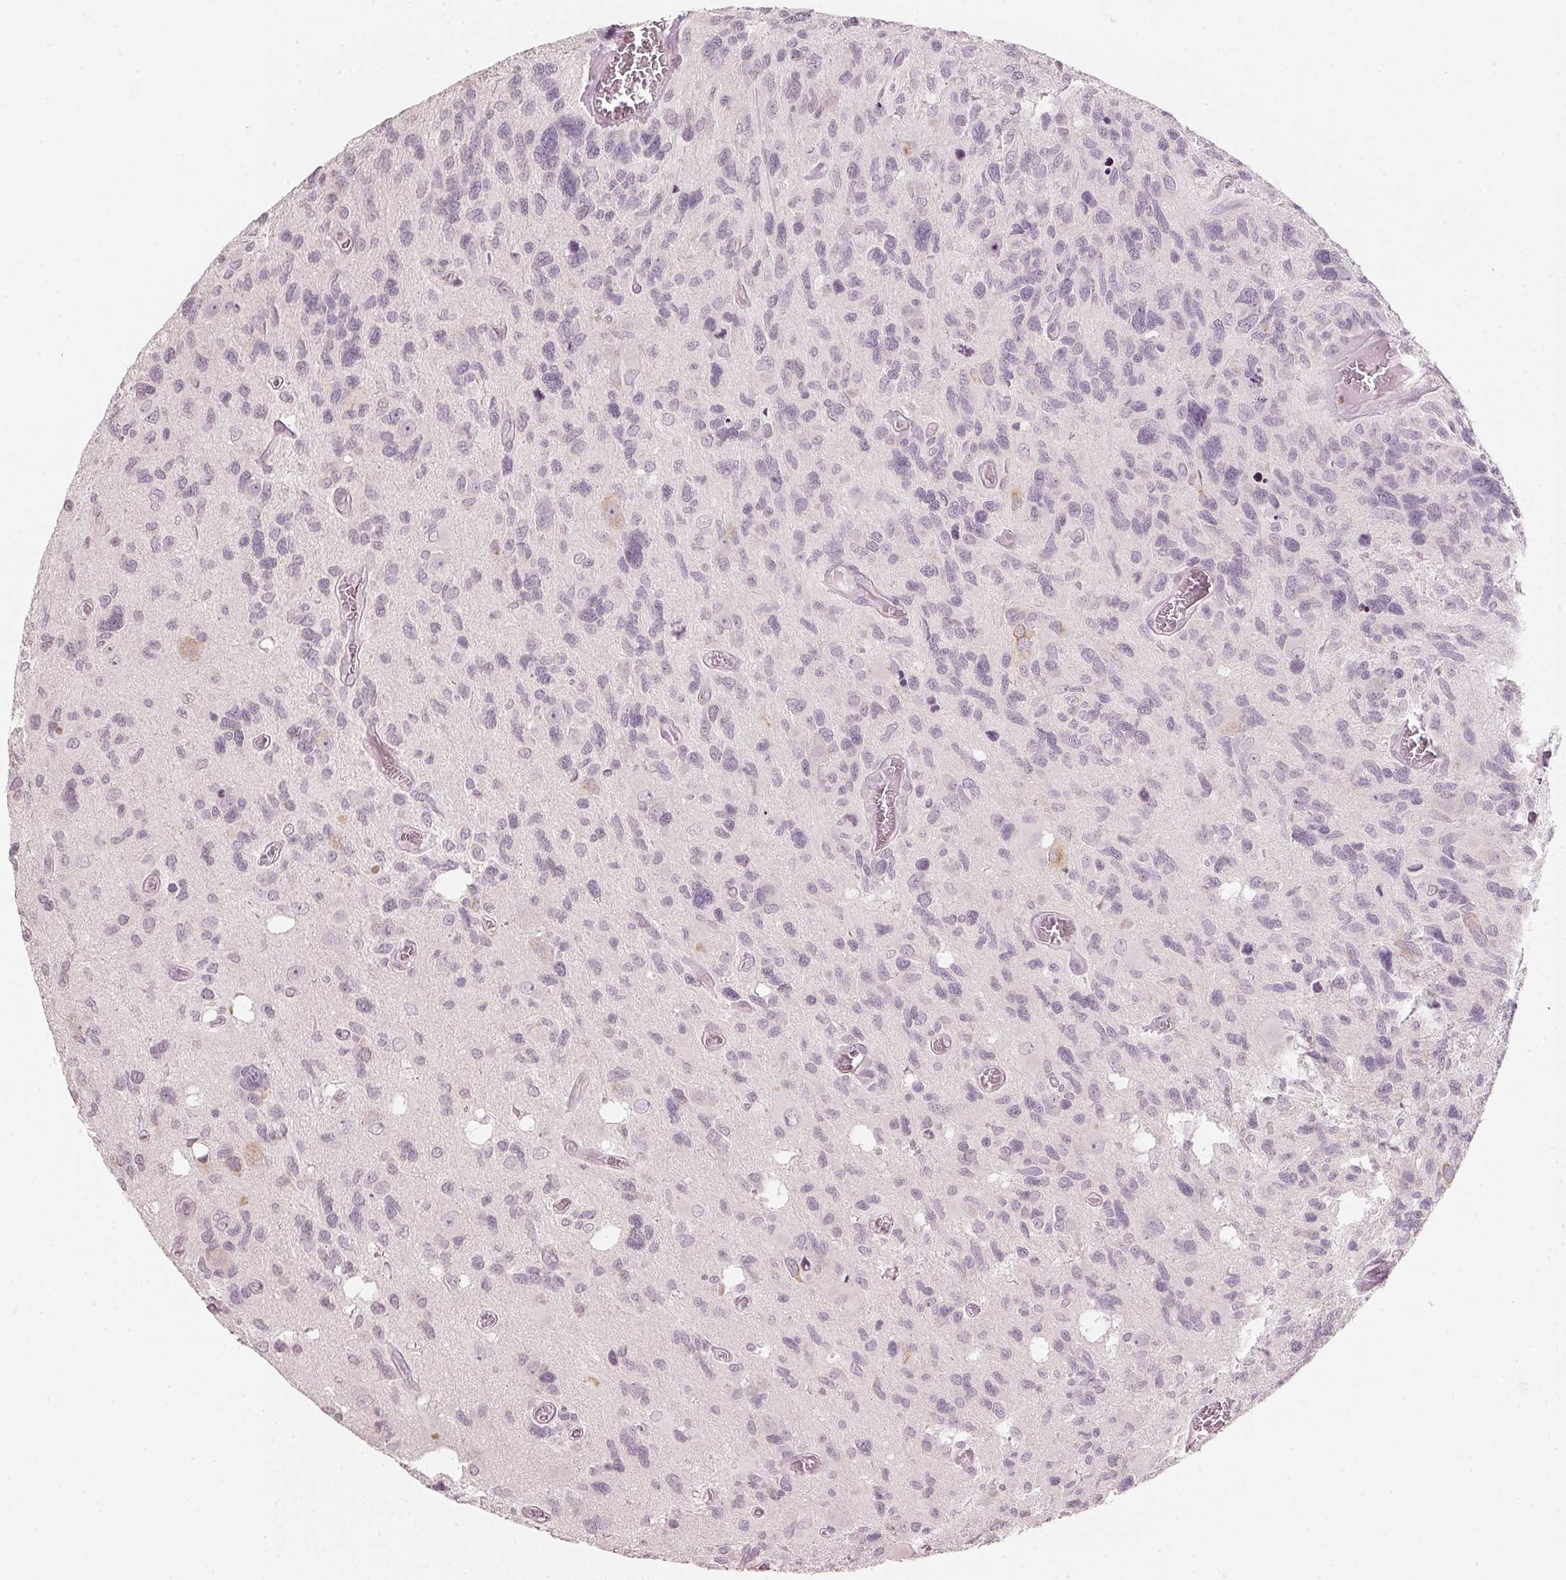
{"staining": {"intensity": "negative", "quantity": "none", "location": "none"}, "tissue": "glioma", "cell_type": "Tumor cells", "image_type": "cancer", "snomed": [{"axis": "morphology", "description": "Glioma, malignant, High grade"}, {"axis": "topography", "description": "Brain"}], "caption": "A photomicrograph of glioma stained for a protein reveals no brown staining in tumor cells.", "gene": "SFRP4", "patient": {"sex": "male", "age": 49}}